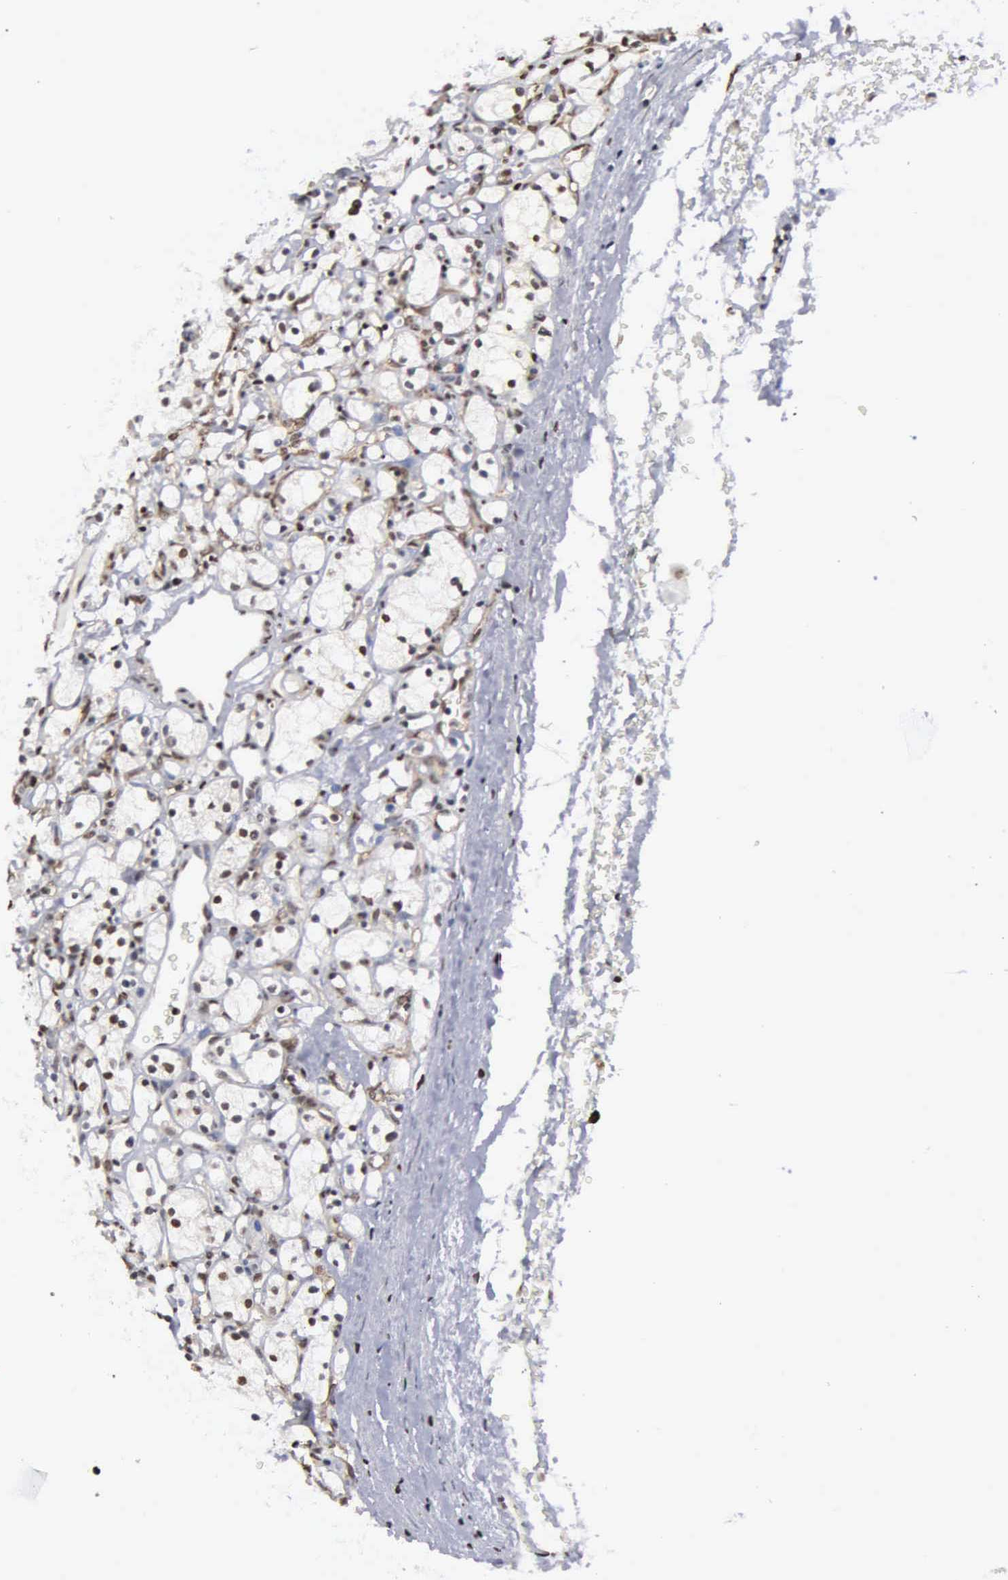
{"staining": {"intensity": "moderate", "quantity": "25%-75%", "location": "nuclear"}, "tissue": "renal cancer", "cell_type": "Tumor cells", "image_type": "cancer", "snomed": [{"axis": "morphology", "description": "Adenocarcinoma, NOS"}, {"axis": "topography", "description": "Kidney"}], "caption": "Human adenocarcinoma (renal) stained for a protein (brown) displays moderate nuclear positive expression in approximately 25%-75% of tumor cells.", "gene": "CCNG1", "patient": {"sex": "female", "age": 83}}